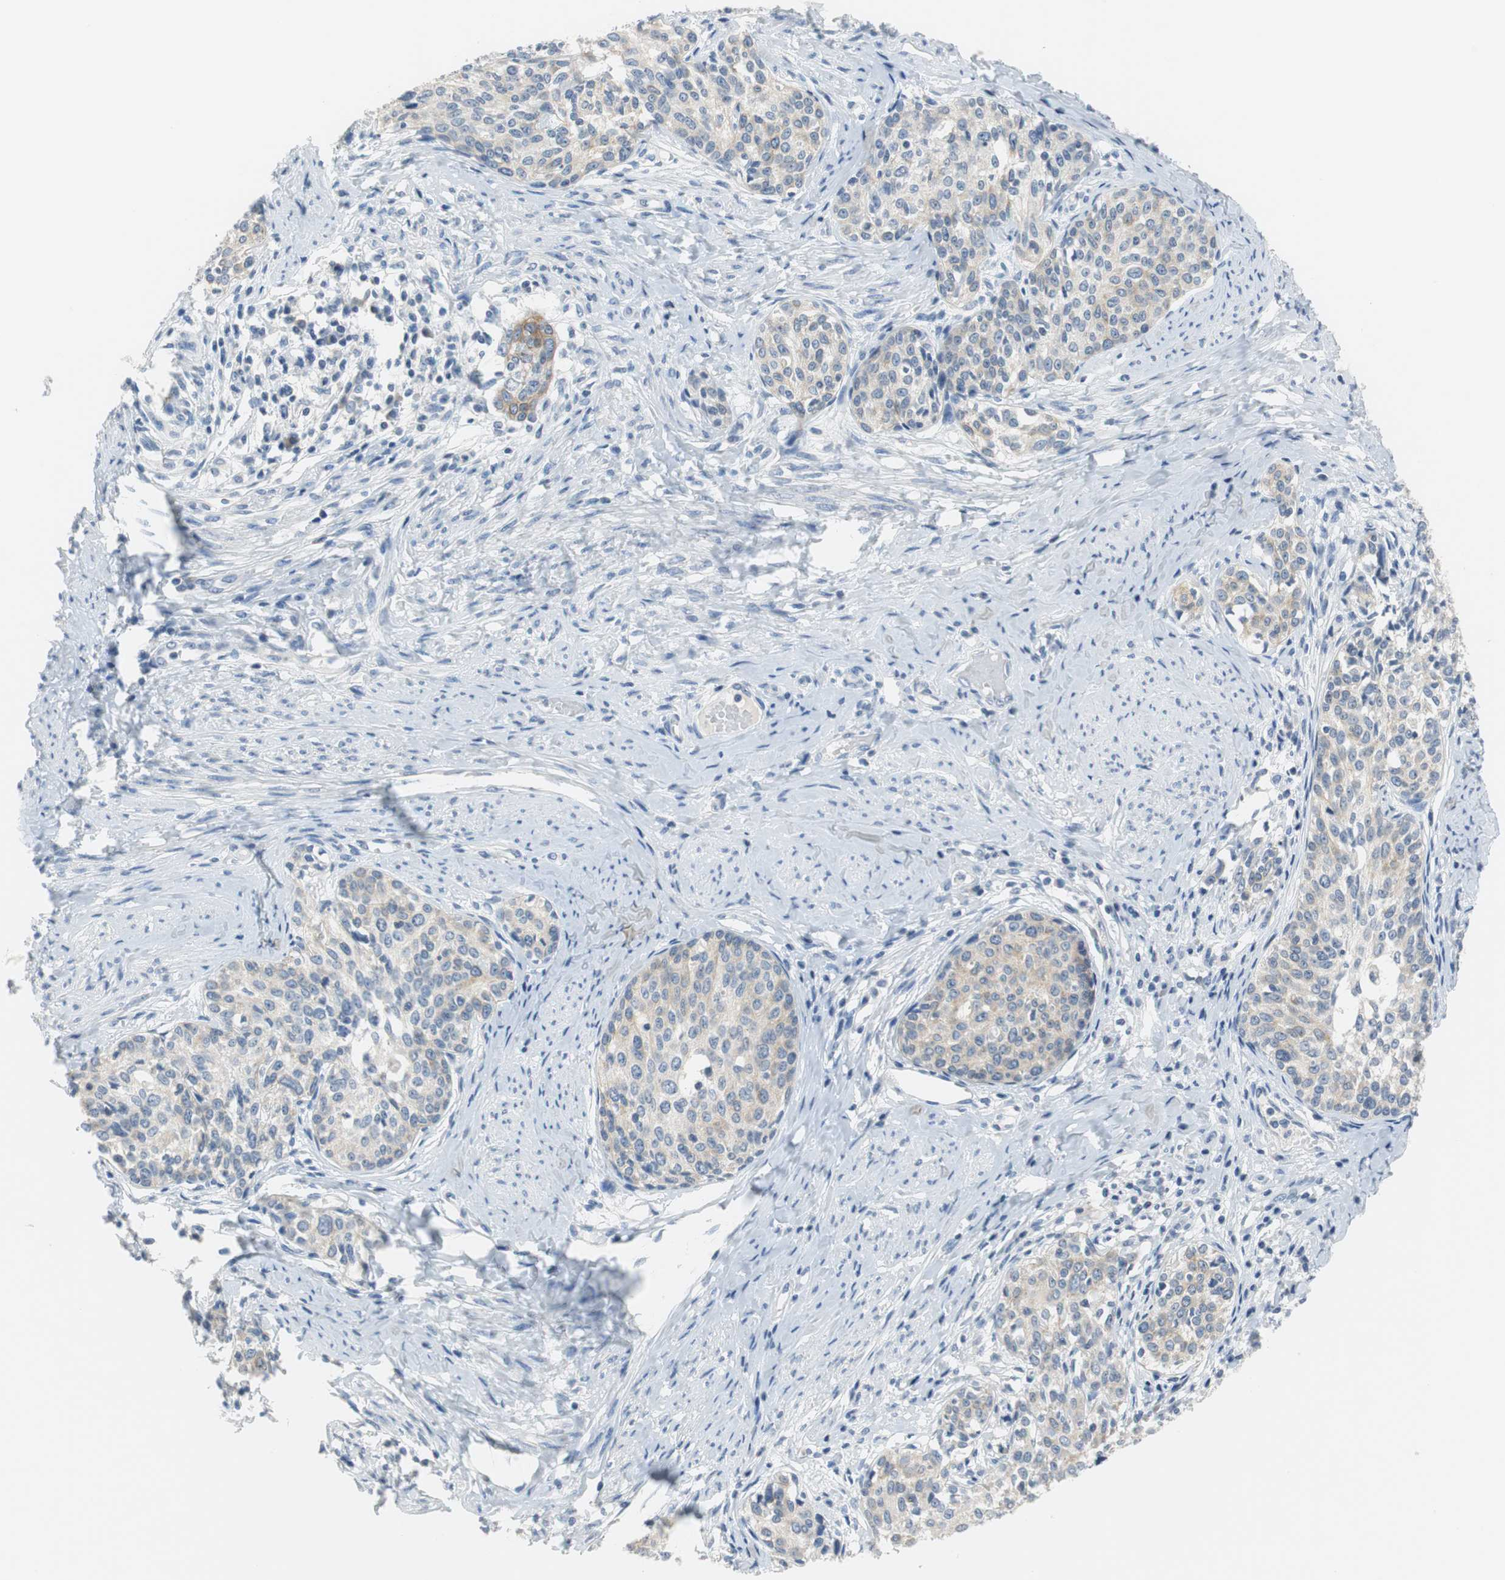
{"staining": {"intensity": "weak", "quantity": "25%-75%", "location": "cytoplasmic/membranous"}, "tissue": "cervical cancer", "cell_type": "Tumor cells", "image_type": "cancer", "snomed": [{"axis": "morphology", "description": "Squamous cell carcinoma, NOS"}, {"axis": "morphology", "description": "Adenocarcinoma, NOS"}, {"axis": "topography", "description": "Cervix"}], "caption": "Squamous cell carcinoma (cervical) tissue displays weak cytoplasmic/membranous expression in approximately 25%-75% of tumor cells, visualized by immunohistochemistry. (DAB (3,3'-diaminobenzidine) IHC, brown staining for protein, blue staining for nuclei).", "gene": "GLCCI1", "patient": {"sex": "female", "age": 52}}